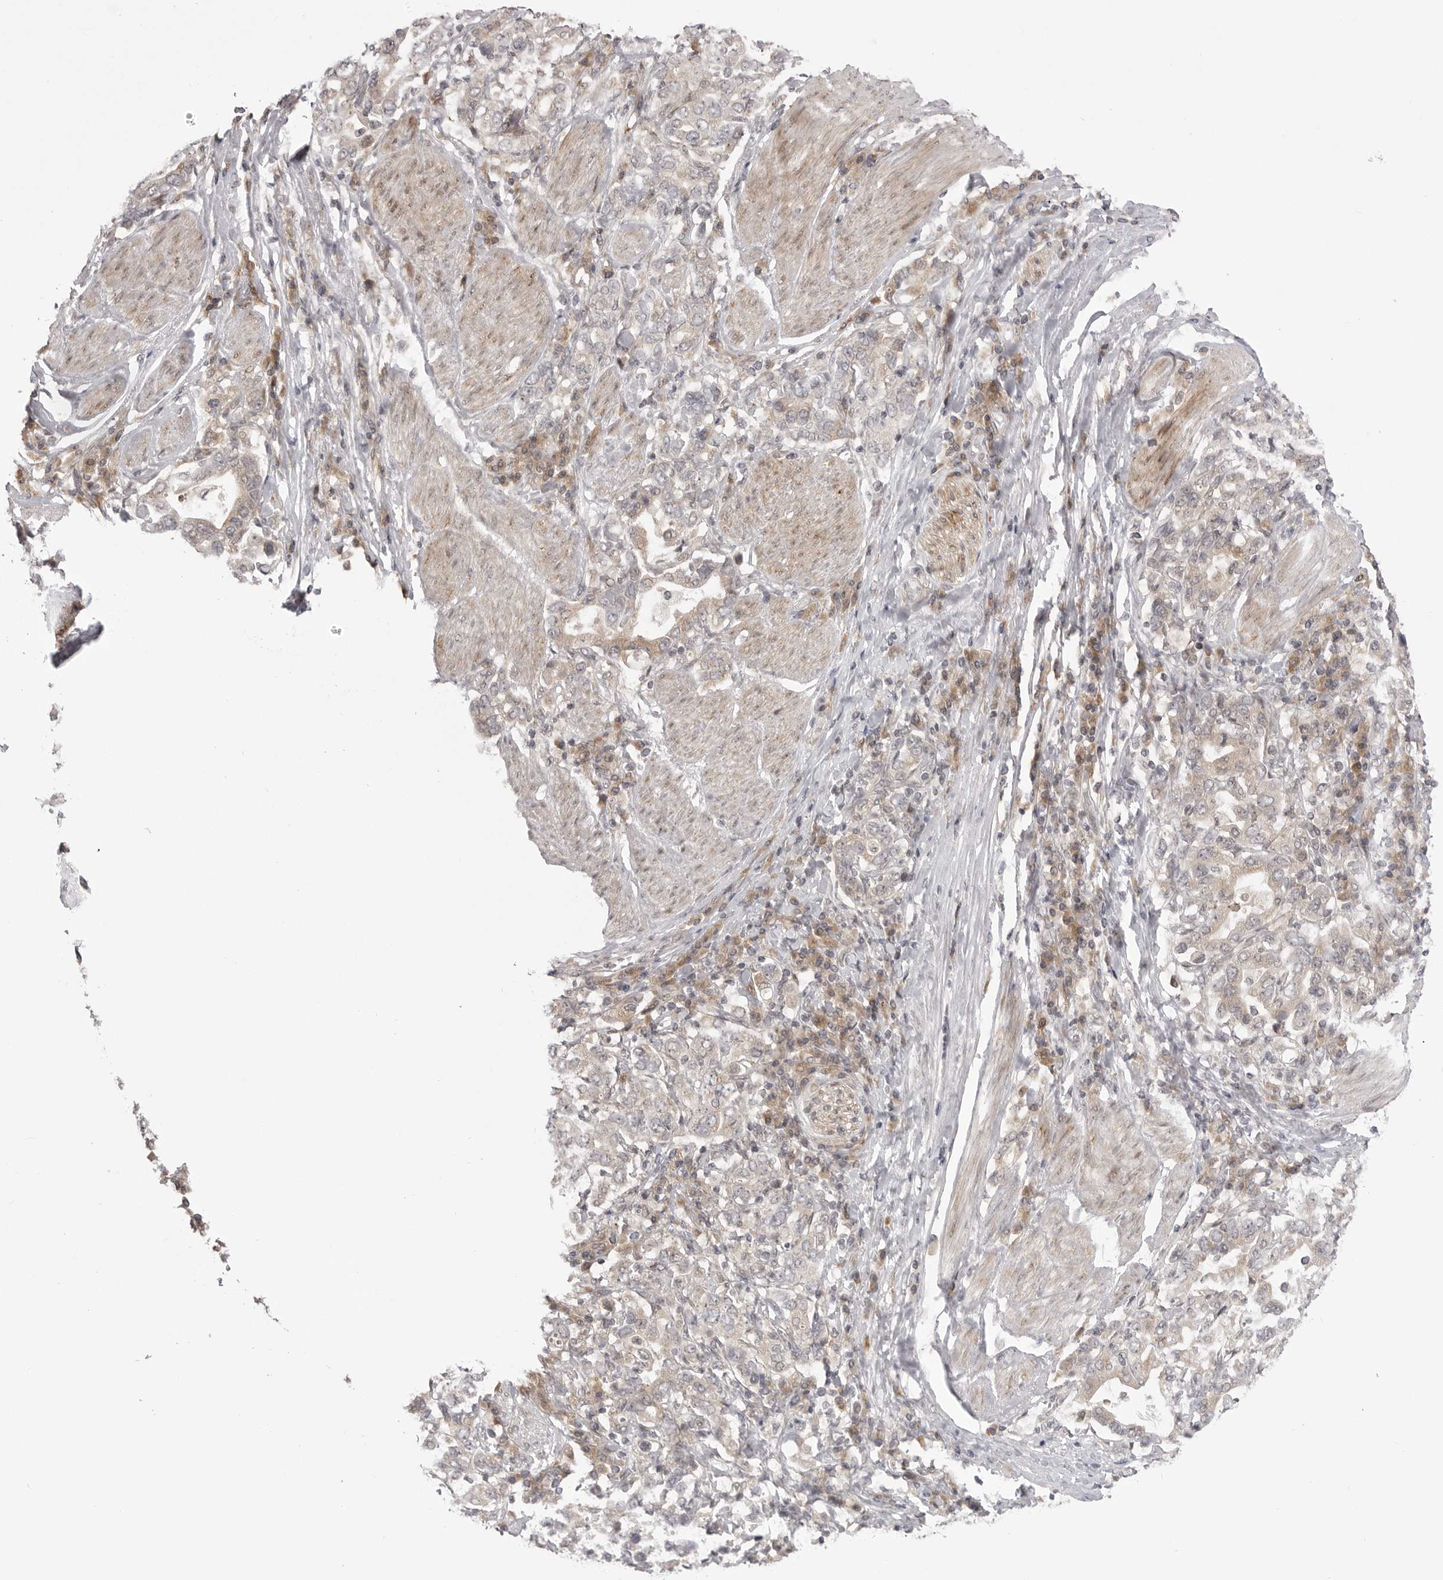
{"staining": {"intensity": "negative", "quantity": "none", "location": "none"}, "tissue": "stomach cancer", "cell_type": "Tumor cells", "image_type": "cancer", "snomed": [{"axis": "morphology", "description": "Adenocarcinoma, NOS"}, {"axis": "topography", "description": "Stomach, upper"}], "caption": "Stomach cancer was stained to show a protein in brown. There is no significant expression in tumor cells.", "gene": "PTK2B", "patient": {"sex": "male", "age": 62}}